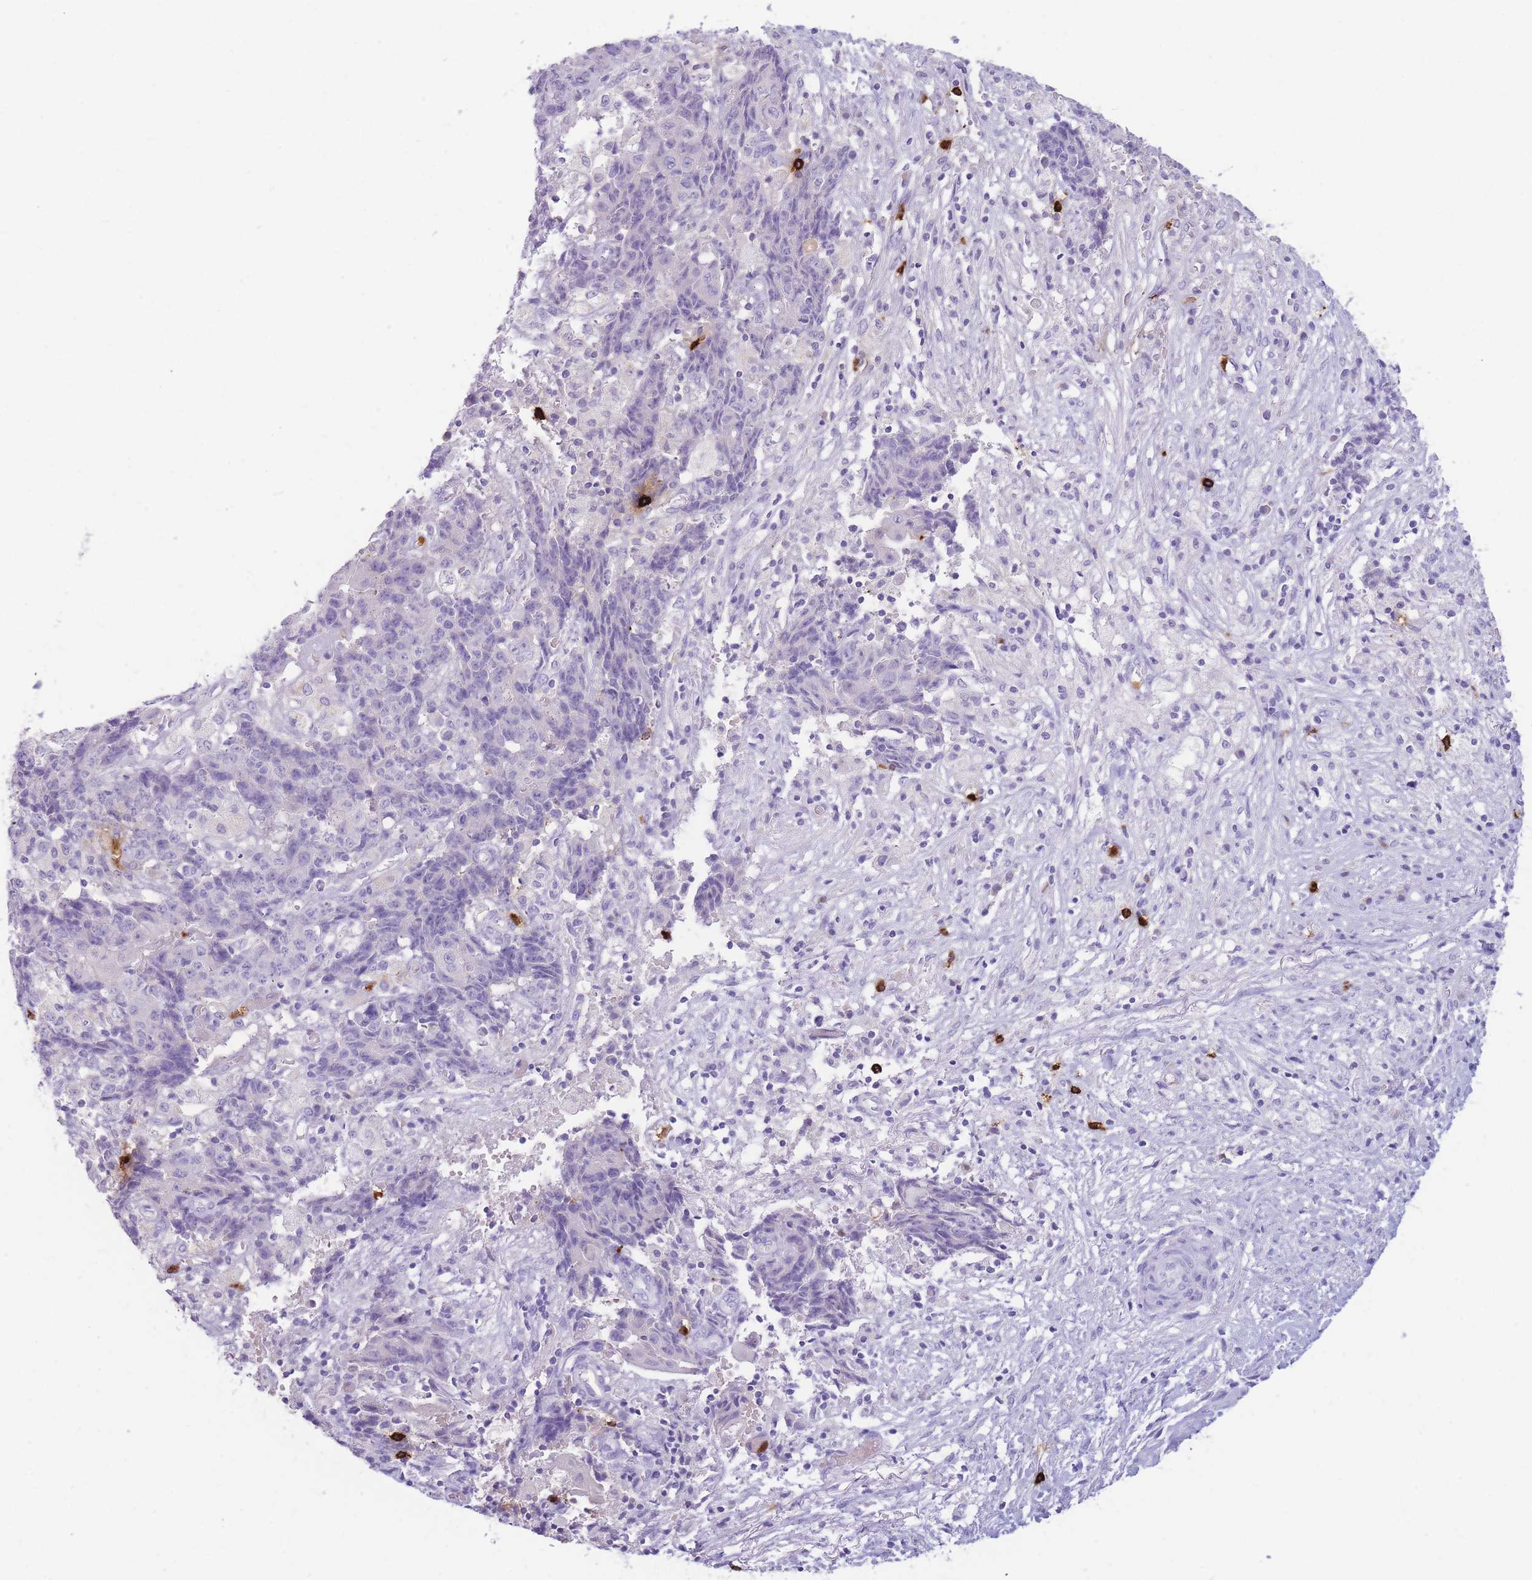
{"staining": {"intensity": "negative", "quantity": "none", "location": "none"}, "tissue": "ovarian cancer", "cell_type": "Tumor cells", "image_type": "cancer", "snomed": [{"axis": "morphology", "description": "Carcinoma, endometroid"}, {"axis": "topography", "description": "Ovary"}], "caption": "DAB immunohistochemical staining of human ovarian cancer (endometroid carcinoma) reveals no significant positivity in tumor cells.", "gene": "TPSAB1", "patient": {"sex": "female", "age": 42}}